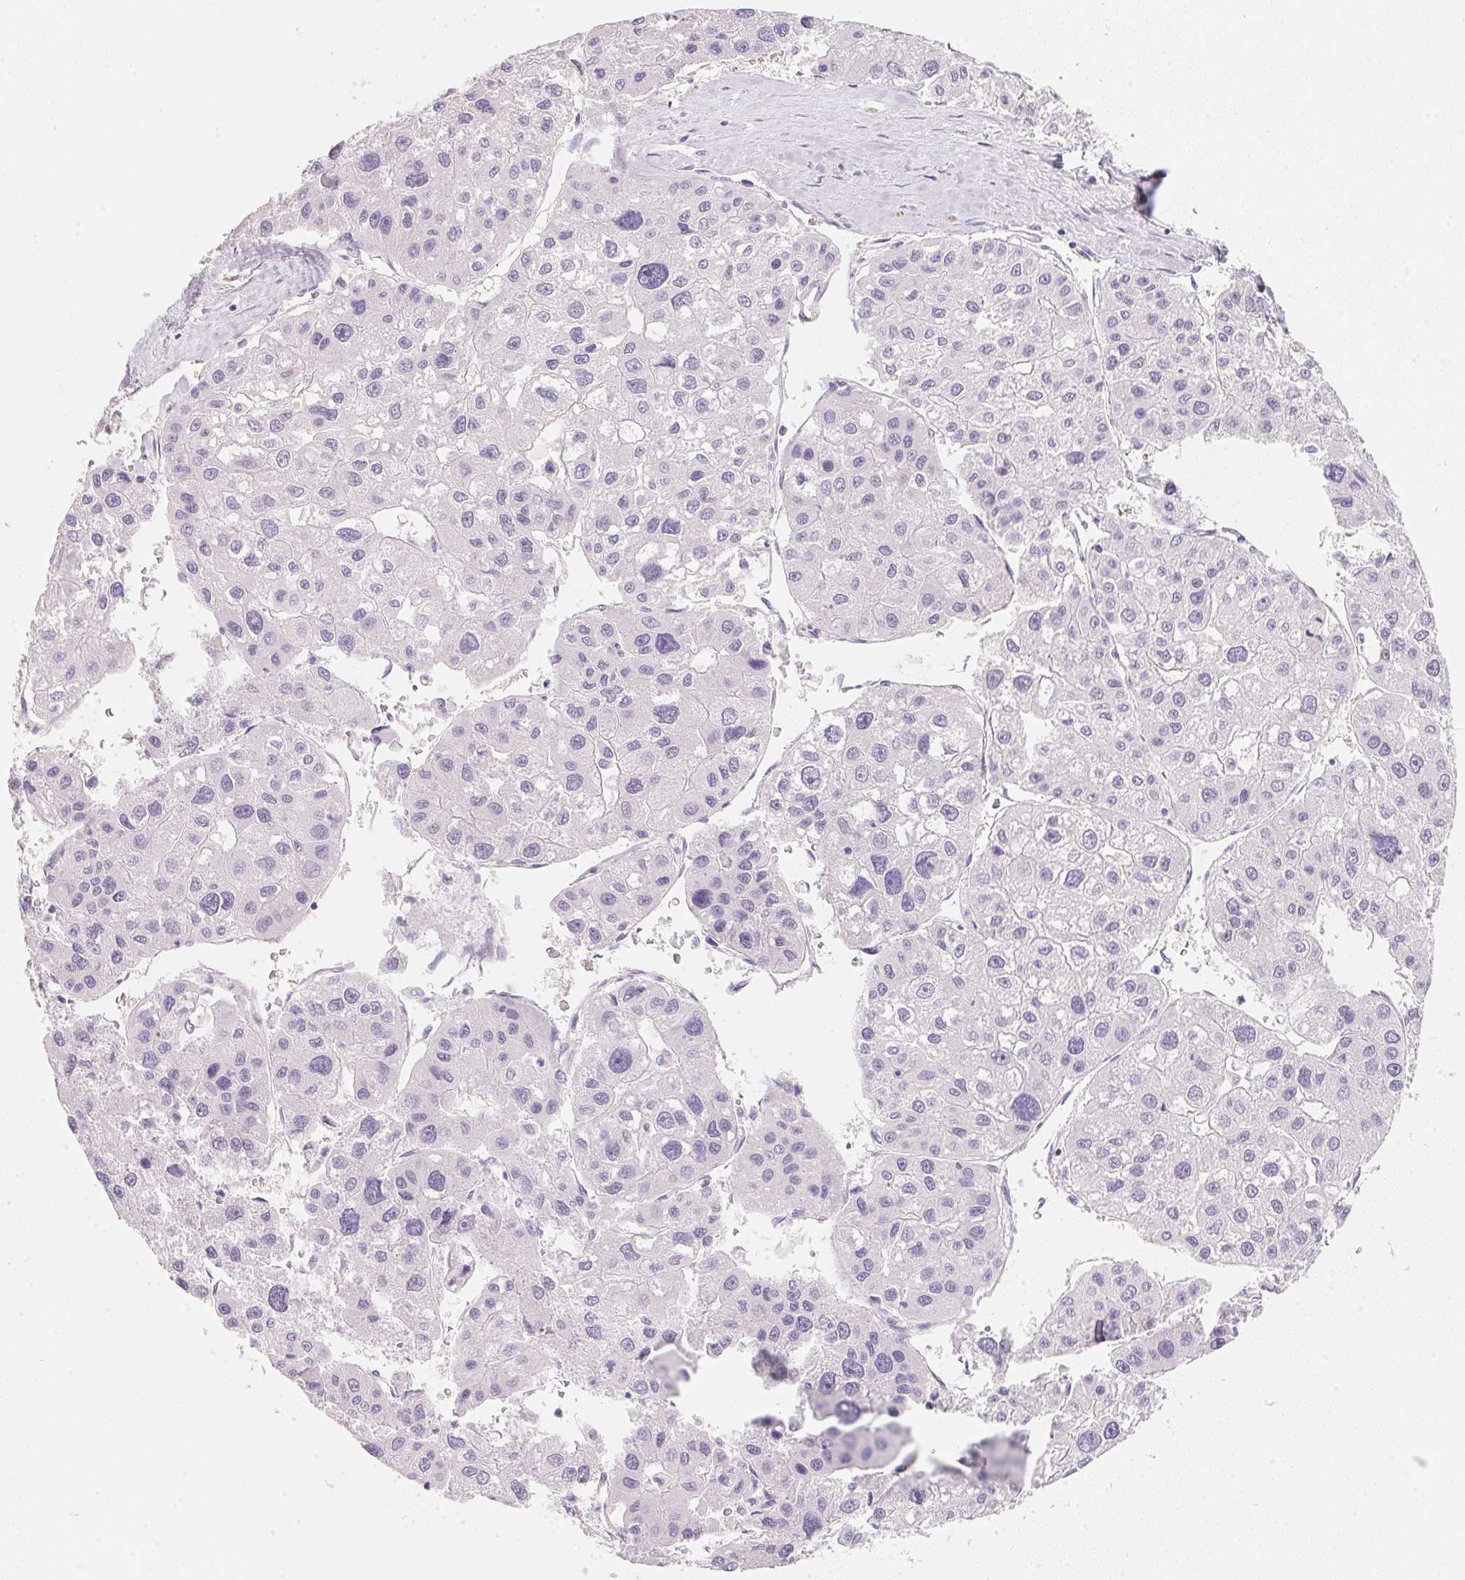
{"staining": {"intensity": "negative", "quantity": "none", "location": "none"}, "tissue": "liver cancer", "cell_type": "Tumor cells", "image_type": "cancer", "snomed": [{"axis": "morphology", "description": "Carcinoma, Hepatocellular, NOS"}, {"axis": "topography", "description": "Liver"}], "caption": "The photomicrograph exhibits no staining of tumor cells in liver hepatocellular carcinoma.", "gene": "ACP3", "patient": {"sex": "male", "age": 73}}